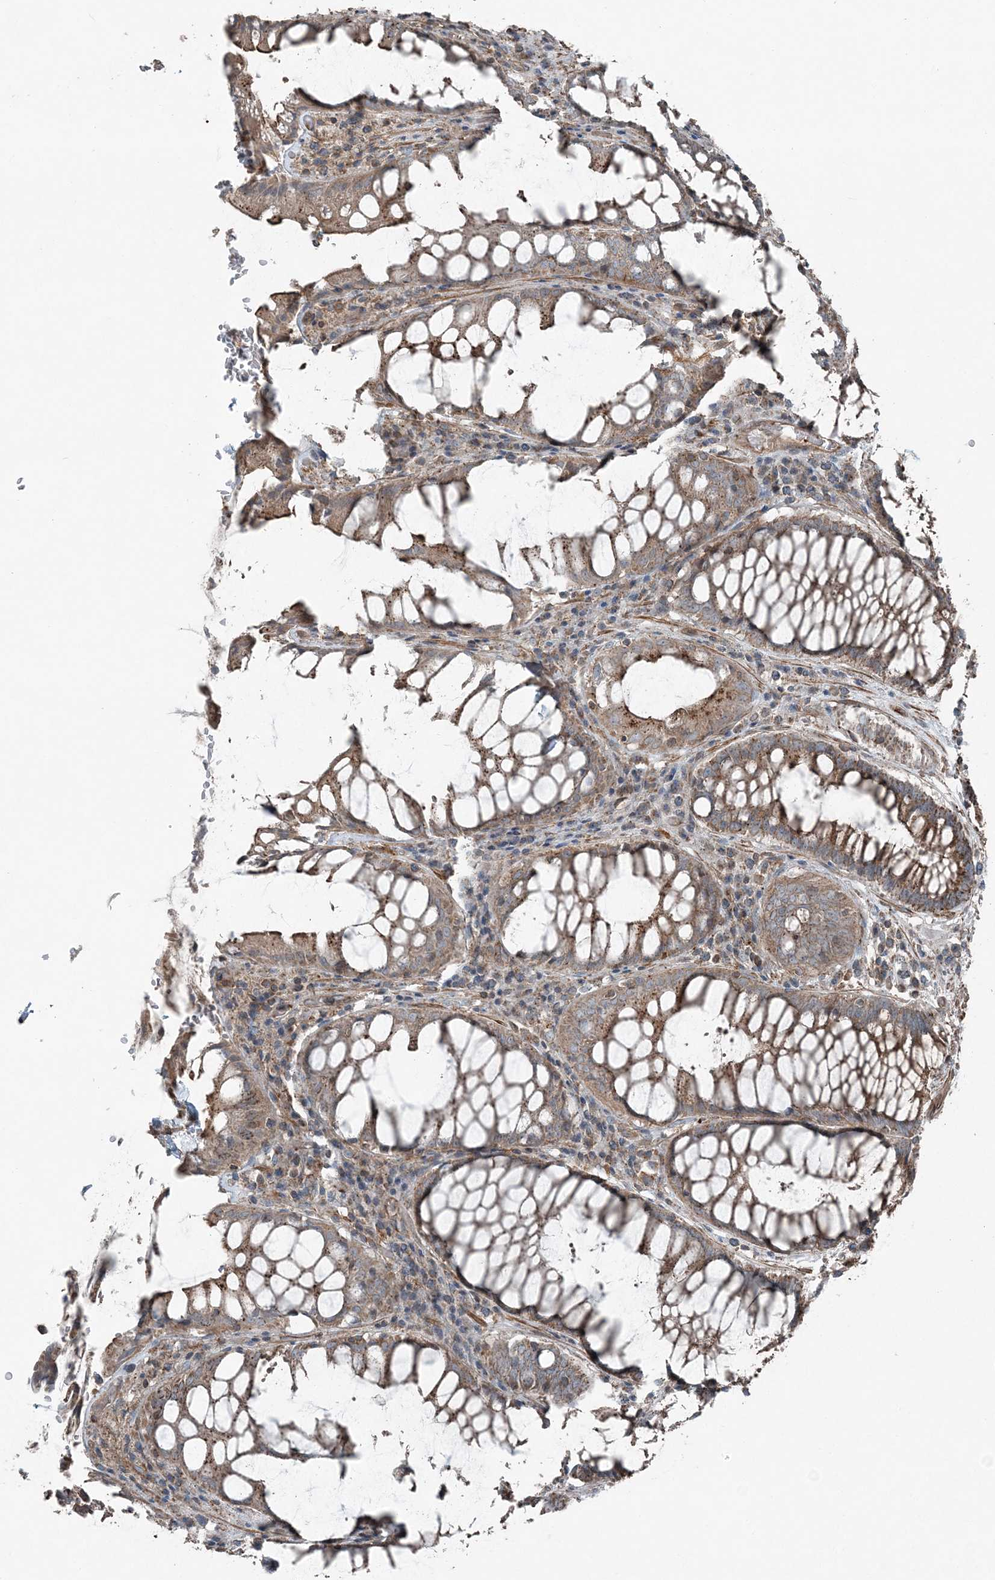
{"staining": {"intensity": "moderate", "quantity": ">75%", "location": "cytoplasmic/membranous"}, "tissue": "rectum", "cell_type": "Glandular cells", "image_type": "normal", "snomed": [{"axis": "morphology", "description": "Normal tissue, NOS"}, {"axis": "topography", "description": "Rectum"}], "caption": "Normal rectum was stained to show a protein in brown. There is medium levels of moderate cytoplasmic/membranous expression in approximately >75% of glandular cells.", "gene": "KY", "patient": {"sex": "male", "age": 64}}